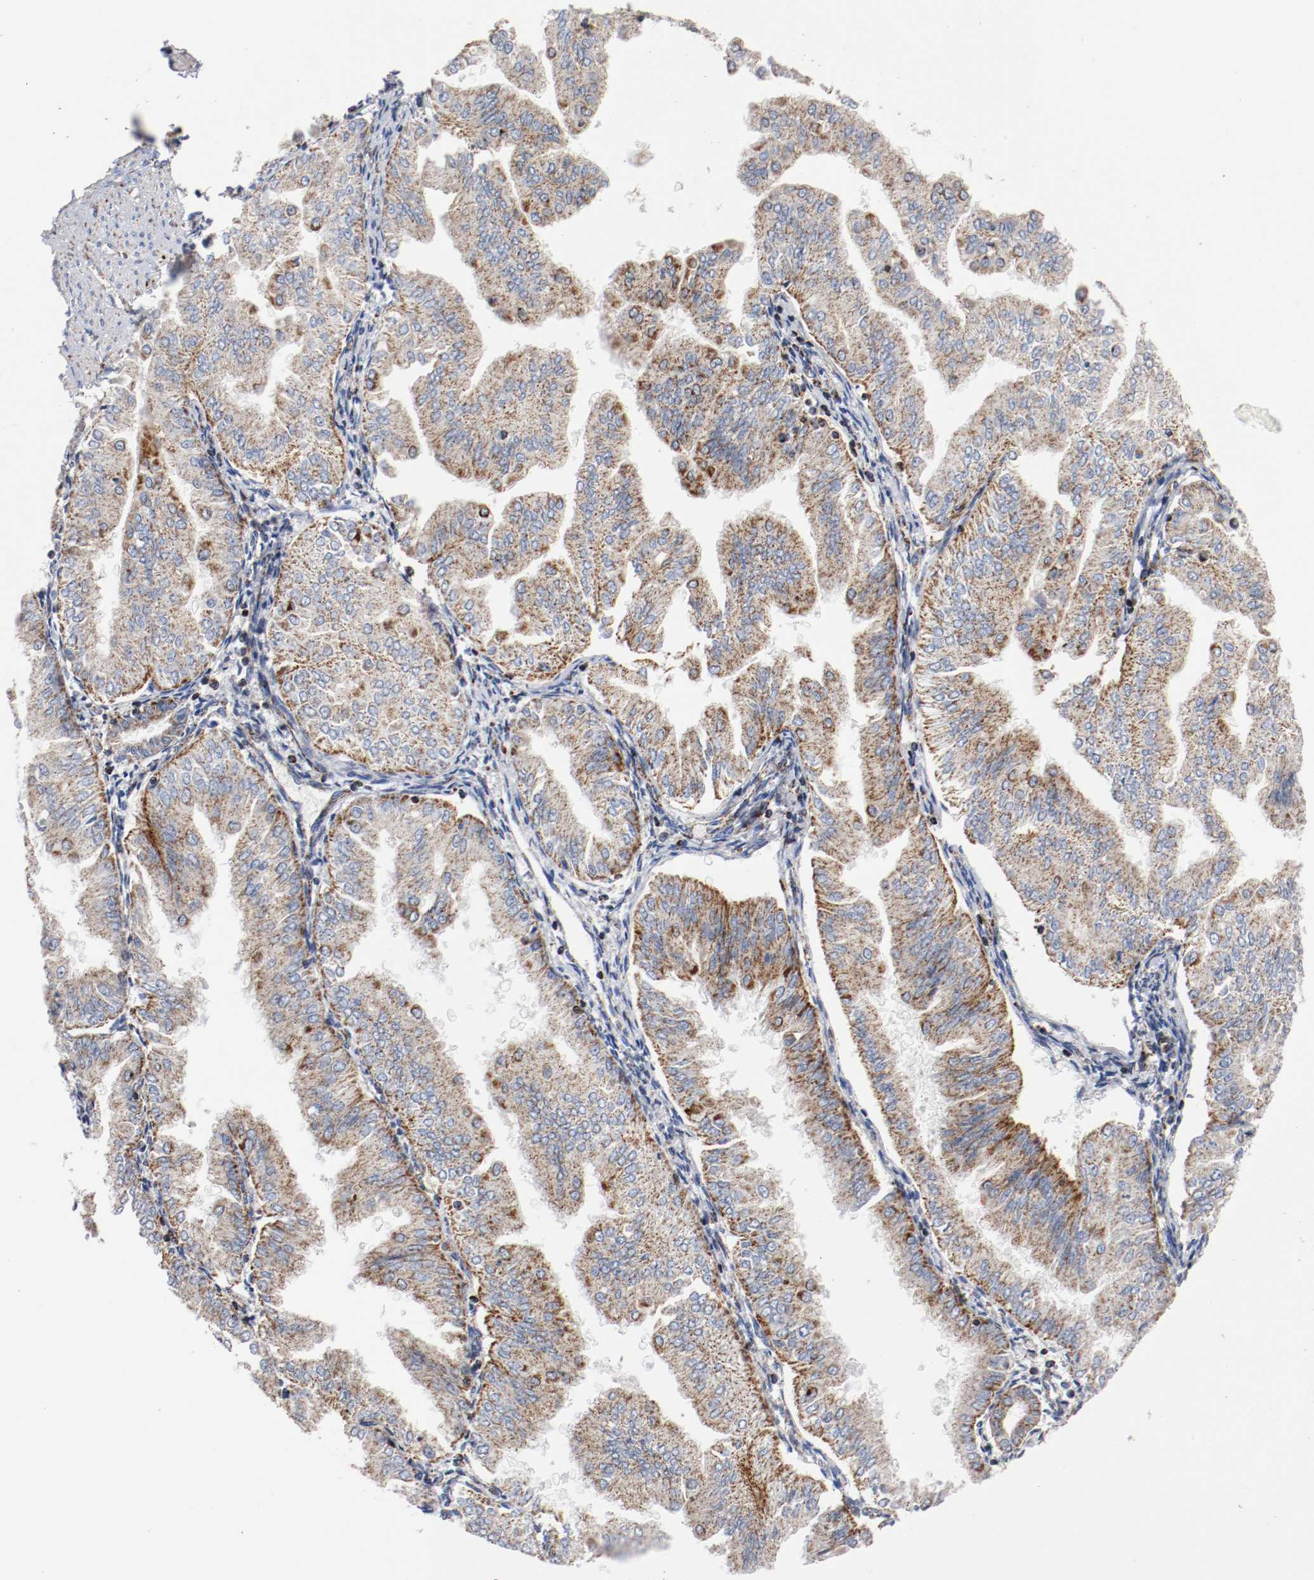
{"staining": {"intensity": "moderate", "quantity": ">75%", "location": "cytoplasmic/membranous"}, "tissue": "endometrial cancer", "cell_type": "Tumor cells", "image_type": "cancer", "snomed": [{"axis": "morphology", "description": "Adenocarcinoma, NOS"}, {"axis": "topography", "description": "Endometrium"}], "caption": "A micrograph of human endometrial cancer stained for a protein demonstrates moderate cytoplasmic/membranous brown staining in tumor cells.", "gene": "TUBD1", "patient": {"sex": "female", "age": 53}}